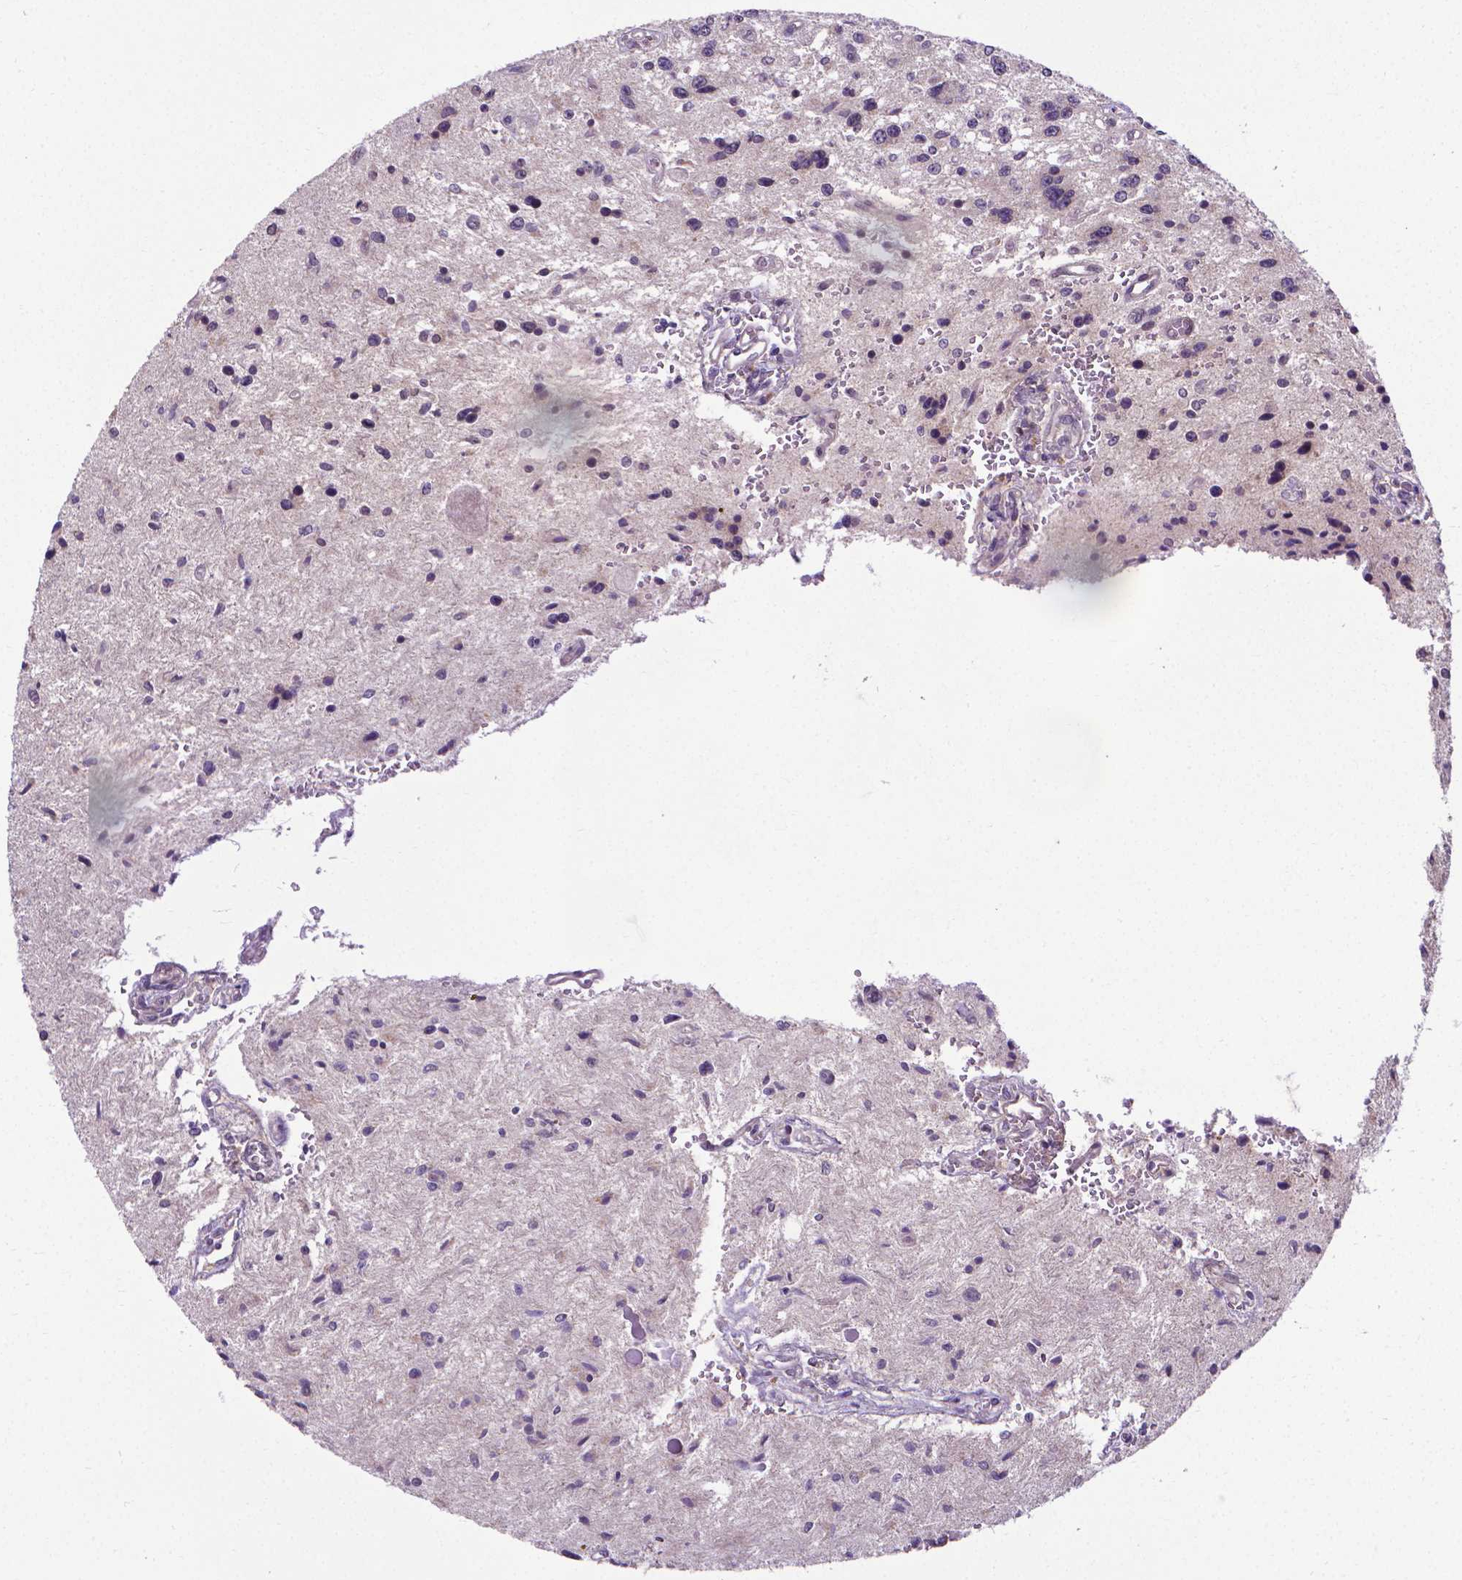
{"staining": {"intensity": "negative", "quantity": "none", "location": "none"}, "tissue": "glioma", "cell_type": "Tumor cells", "image_type": "cancer", "snomed": [{"axis": "morphology", "description": "Glioma, malignant, Low grade"}, {"axis": "topography", "description": "Cerebellum"}], "caption": "Immunohistochemical staining of human low-grade glioma (malignant) reveals no significant positivity in tumor cells.", "gene": "GPR63", "patient": {"sex": "female", "age": 14}}